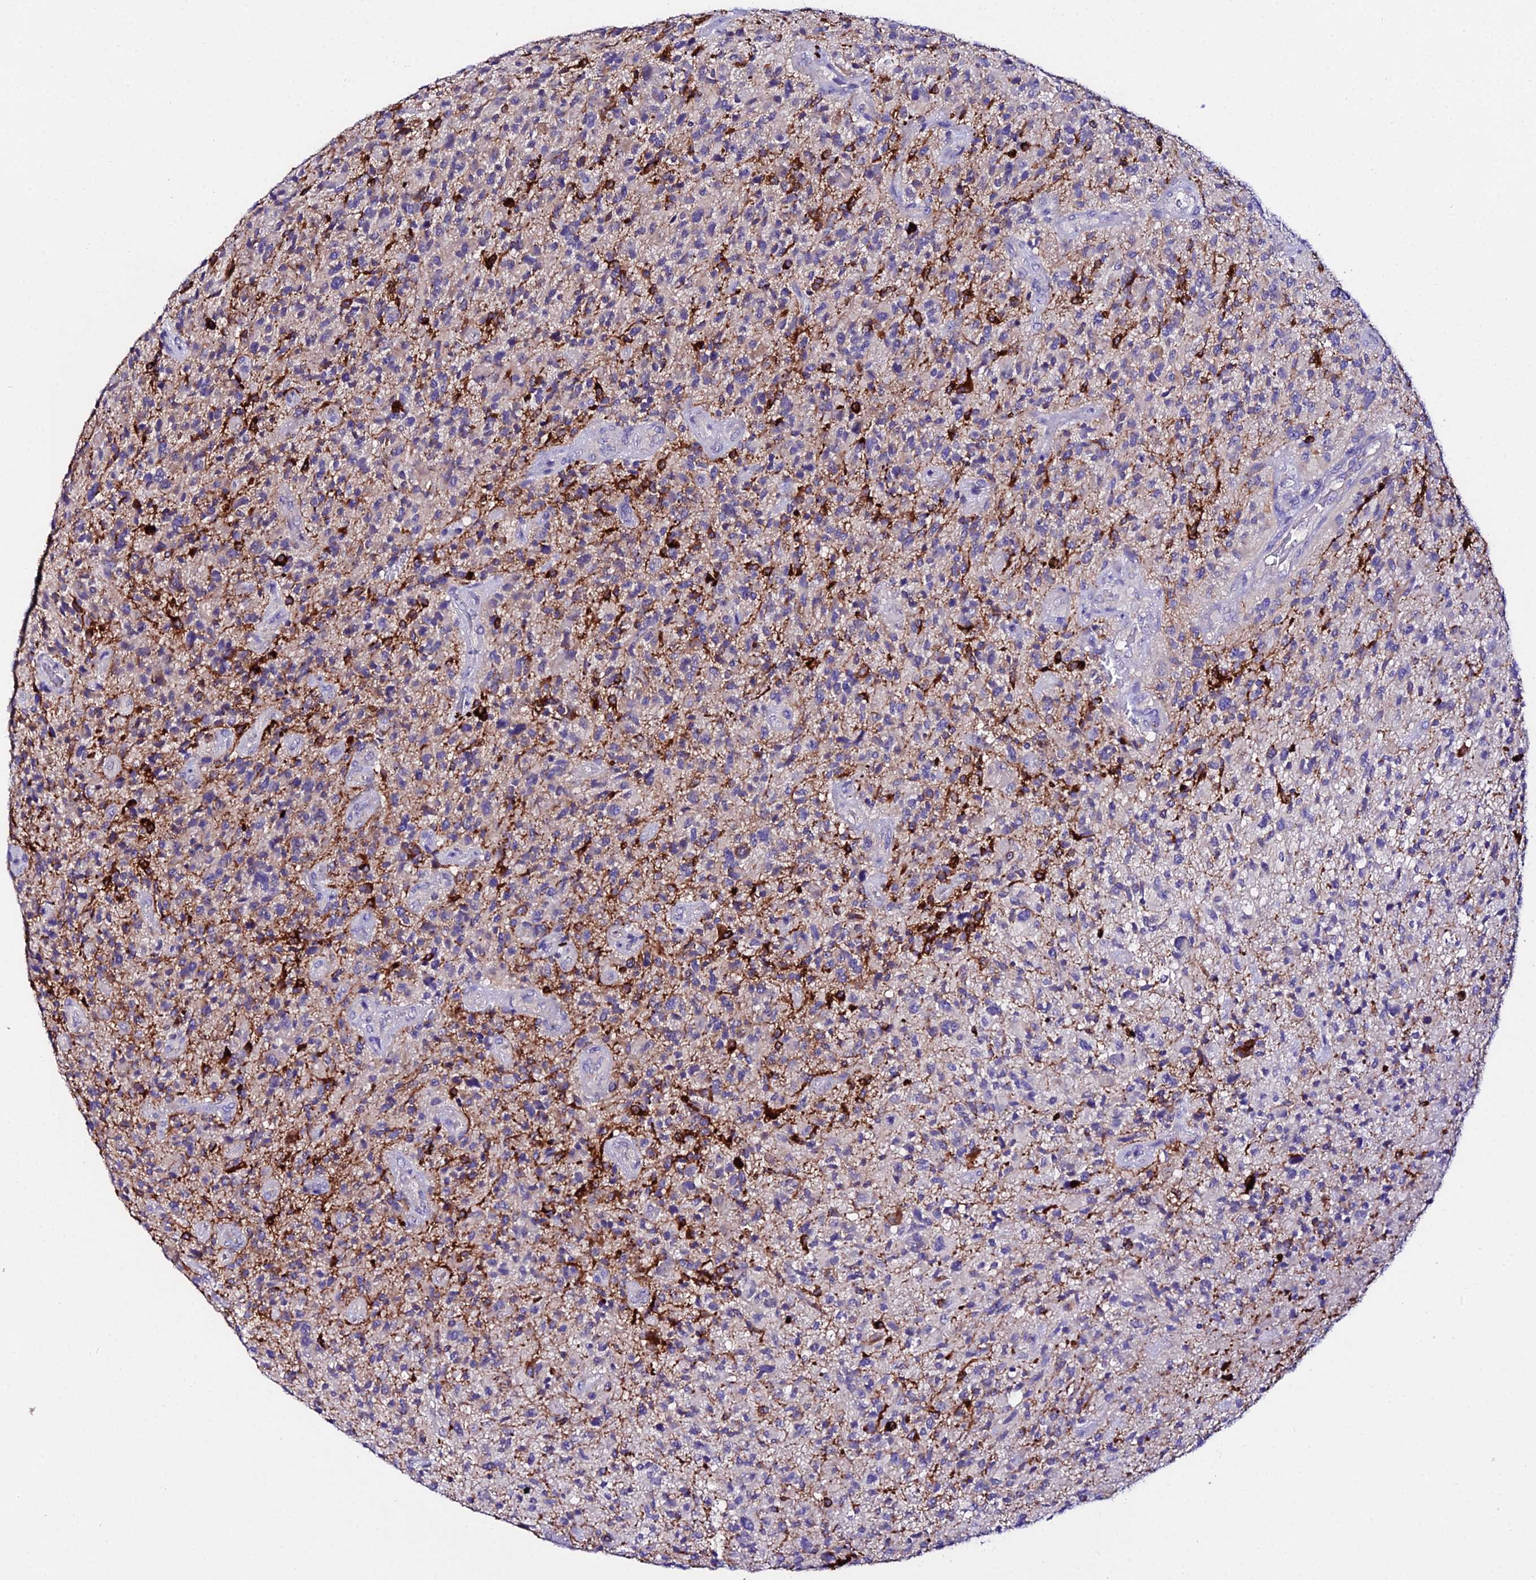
{"staining": {"intensity": "strong", "quantity": "<25%", "location": "cytoplasmic/membranous"}, "tissue": "glioma", "cell_type": "Tumor cells", "image_type": "cancer", "snomed": [{"axis": "morphology", "description": "Glioma, malignant, High grade"}, {"axis": "topography", "description": "Brain"}], "caption": "Malignant glioma (high-grade) stained with immunohistochemistry exhibits strong cytoplasmic/membranous expression in approximately <25% of tumor cells.", "gene": "ATG16L2", "patient": {"sex": "male", "age": 47}}